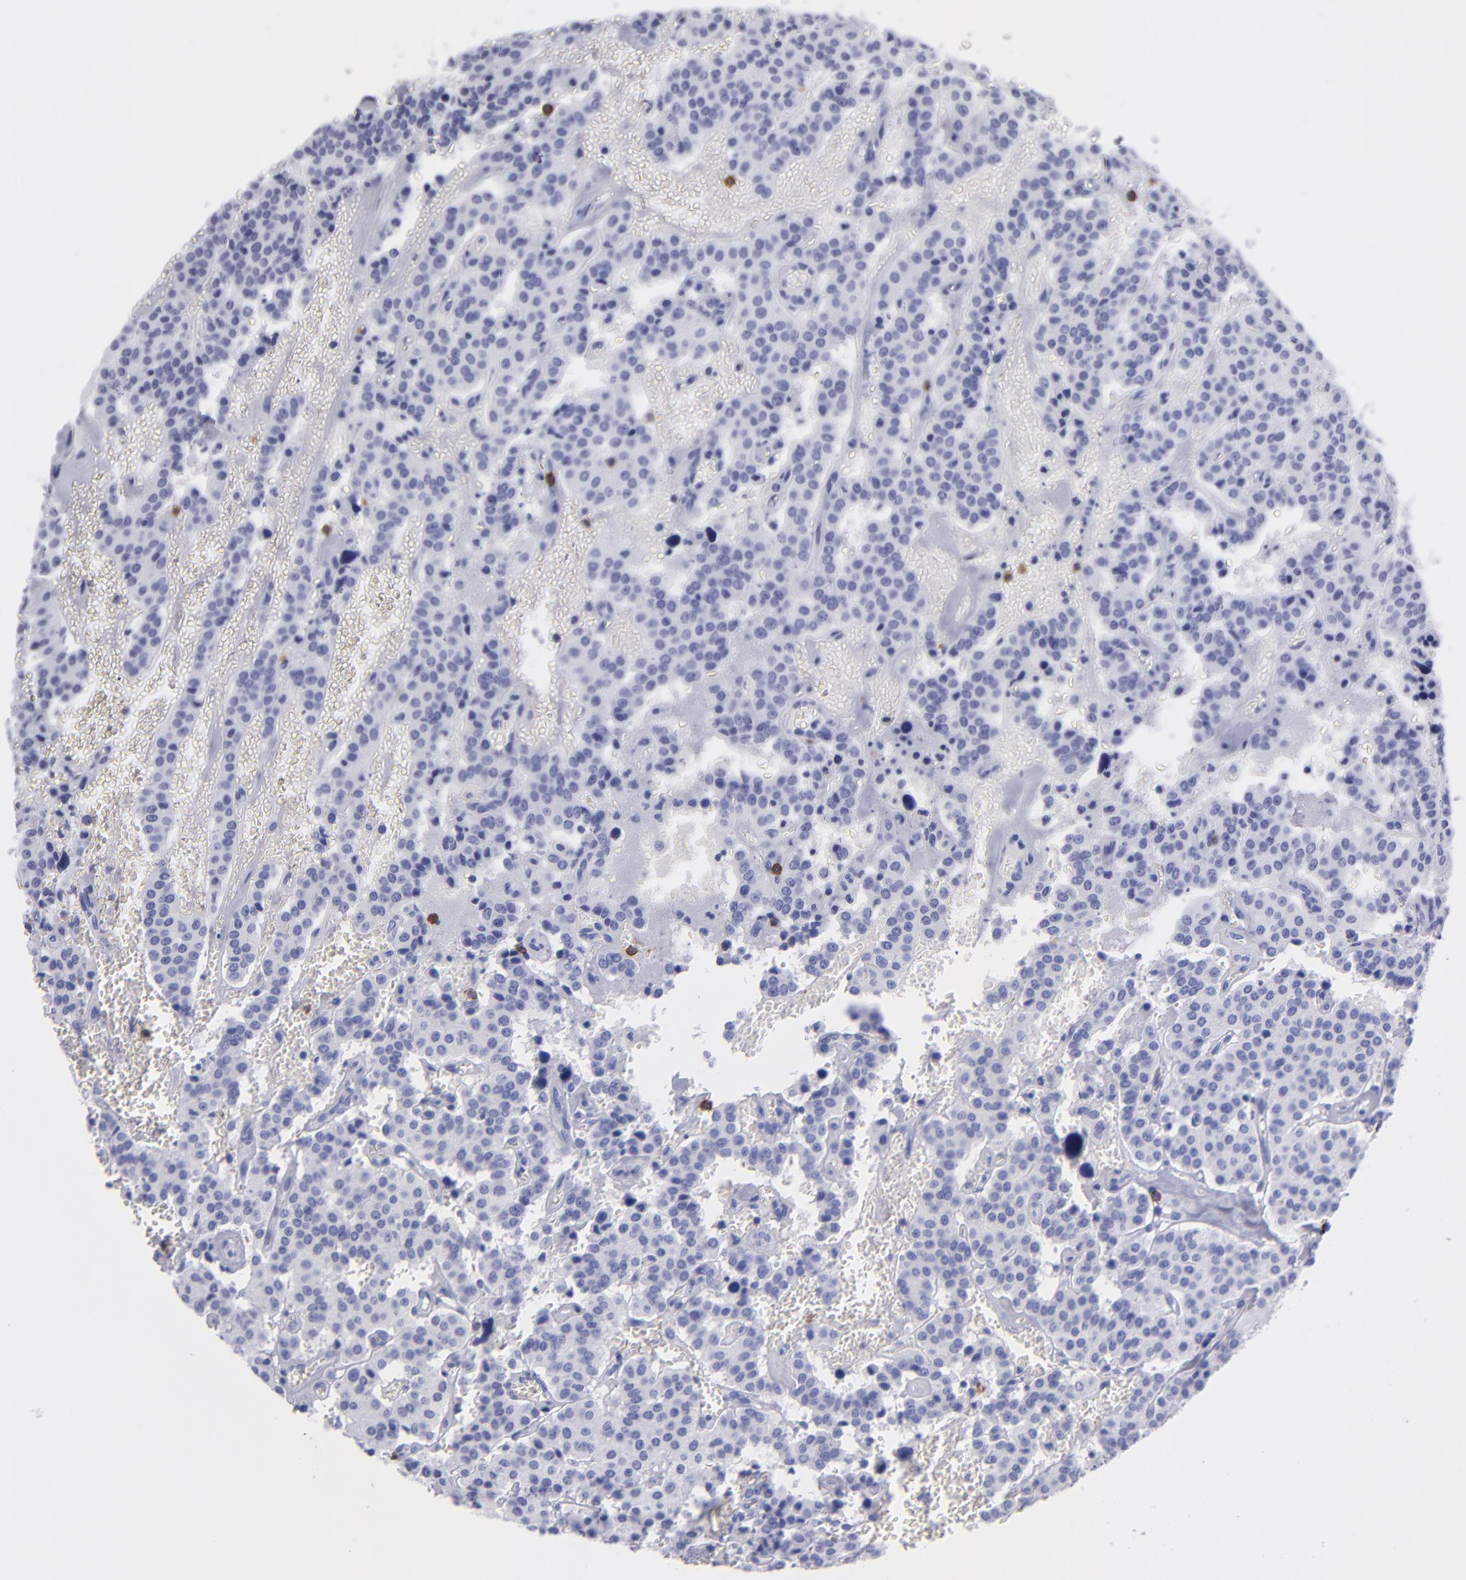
{"staining": {"intensity": "negative", "quantity": "none", "location": "none"}, "tissue": "carcinoid", "cell_type": "Tumor cells", "image_type": "cancer", "snomed": [{"axis": "morphology", "description": "Carcinoid, malignant, NOS"}, {"axis": "topography", "description": "Bronchus"}], "caption": "The immunohistochemistry photomicrograph has no significant positivity in tumor cells of malignant carcinoid tissue. Nuclei are stained in blue.", "gene": "CD6", "patient": {"sex": "male", "age": 55}}